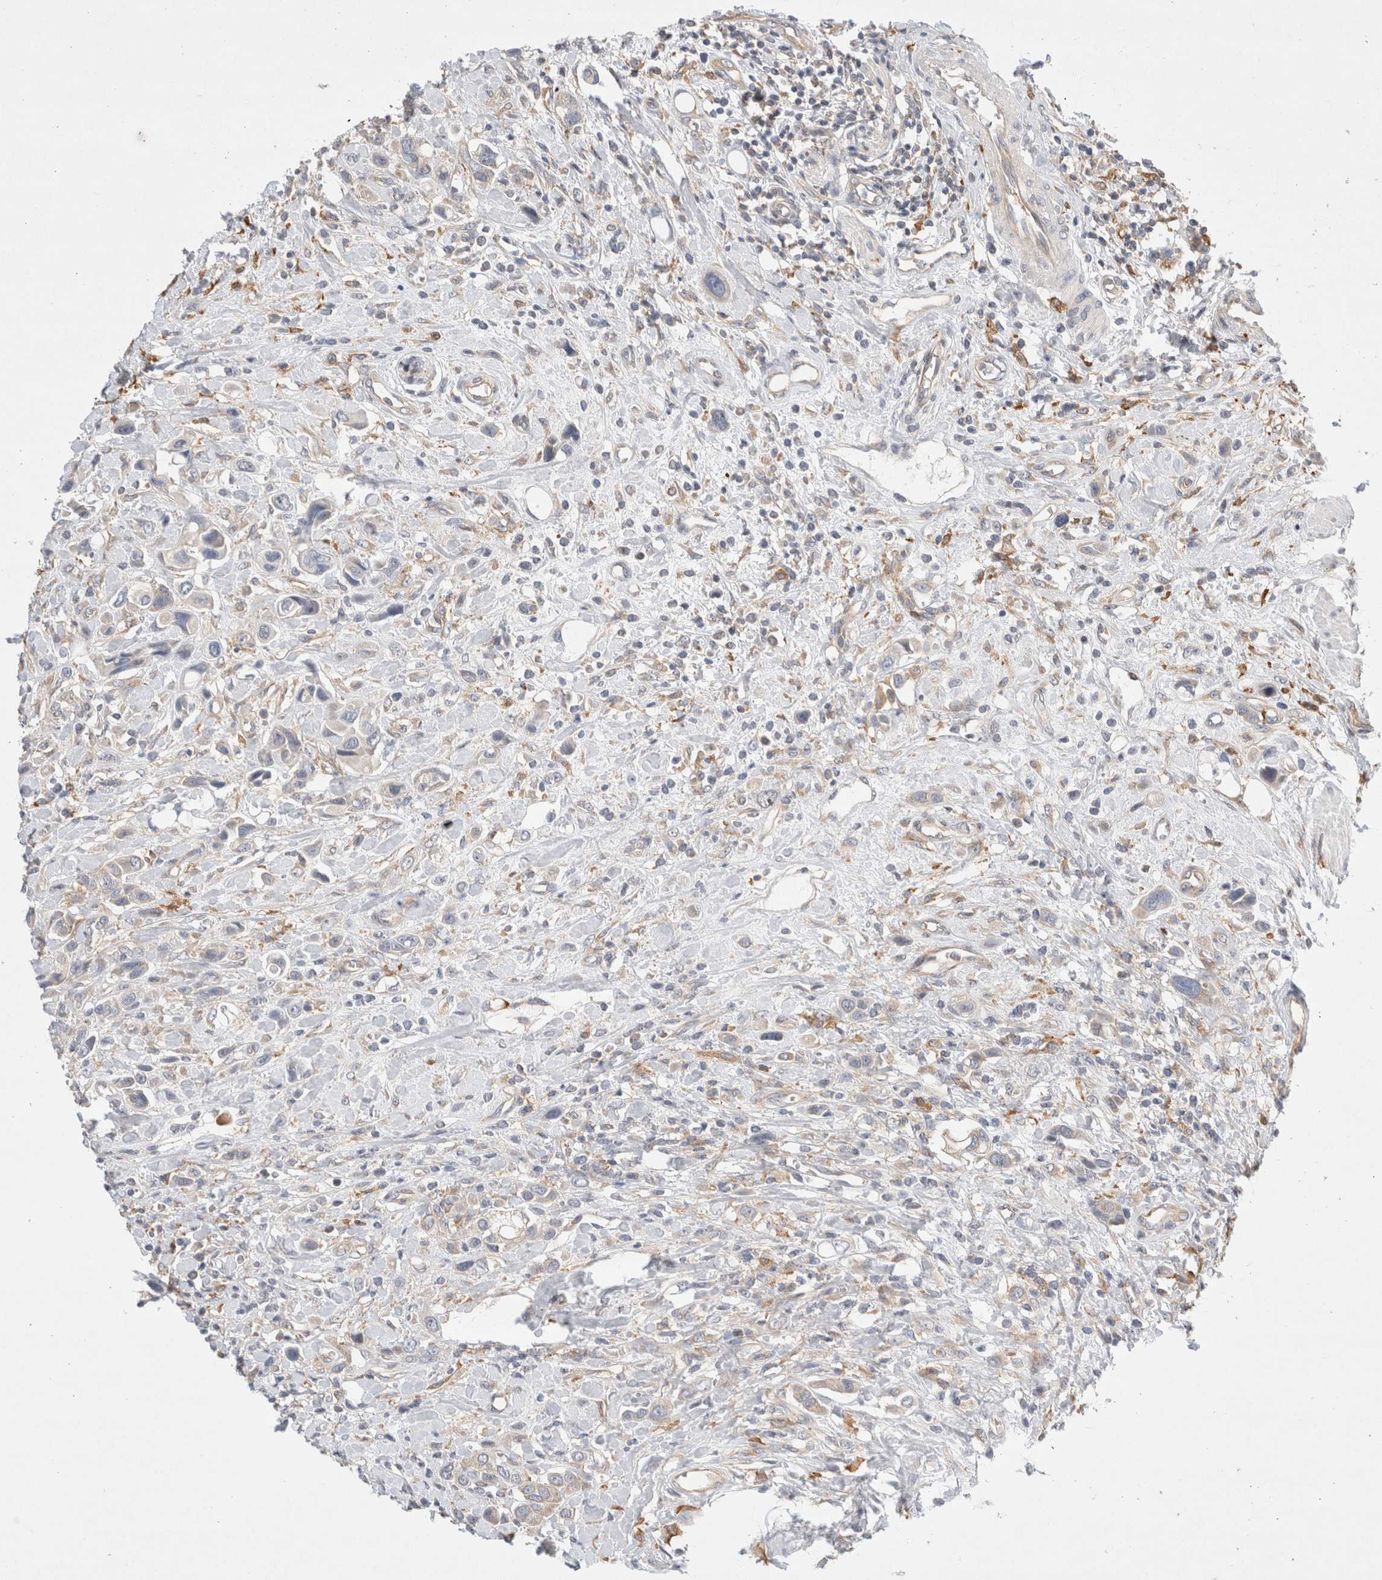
{"staining": {"intensity": "negative", "quantity": "none", "location": "none"}, "tissue": "urothelial cancer", "cell_type": "Tumor cells", "image_type": "cancer", "snomed": [{"axis": "morphology", "description": "Urothelial carcinoma, High grade"}, {"axis": "topography", "description": "Urinary bladder"}], "caption": "A high-resolution image shows immunohistochemistry (IHC) staining of urothelial cancer, which exhibits no significant positivity in tumor cells.", "gene": "CDCA7L", "patient": {"sex": "male", "age": 50}}